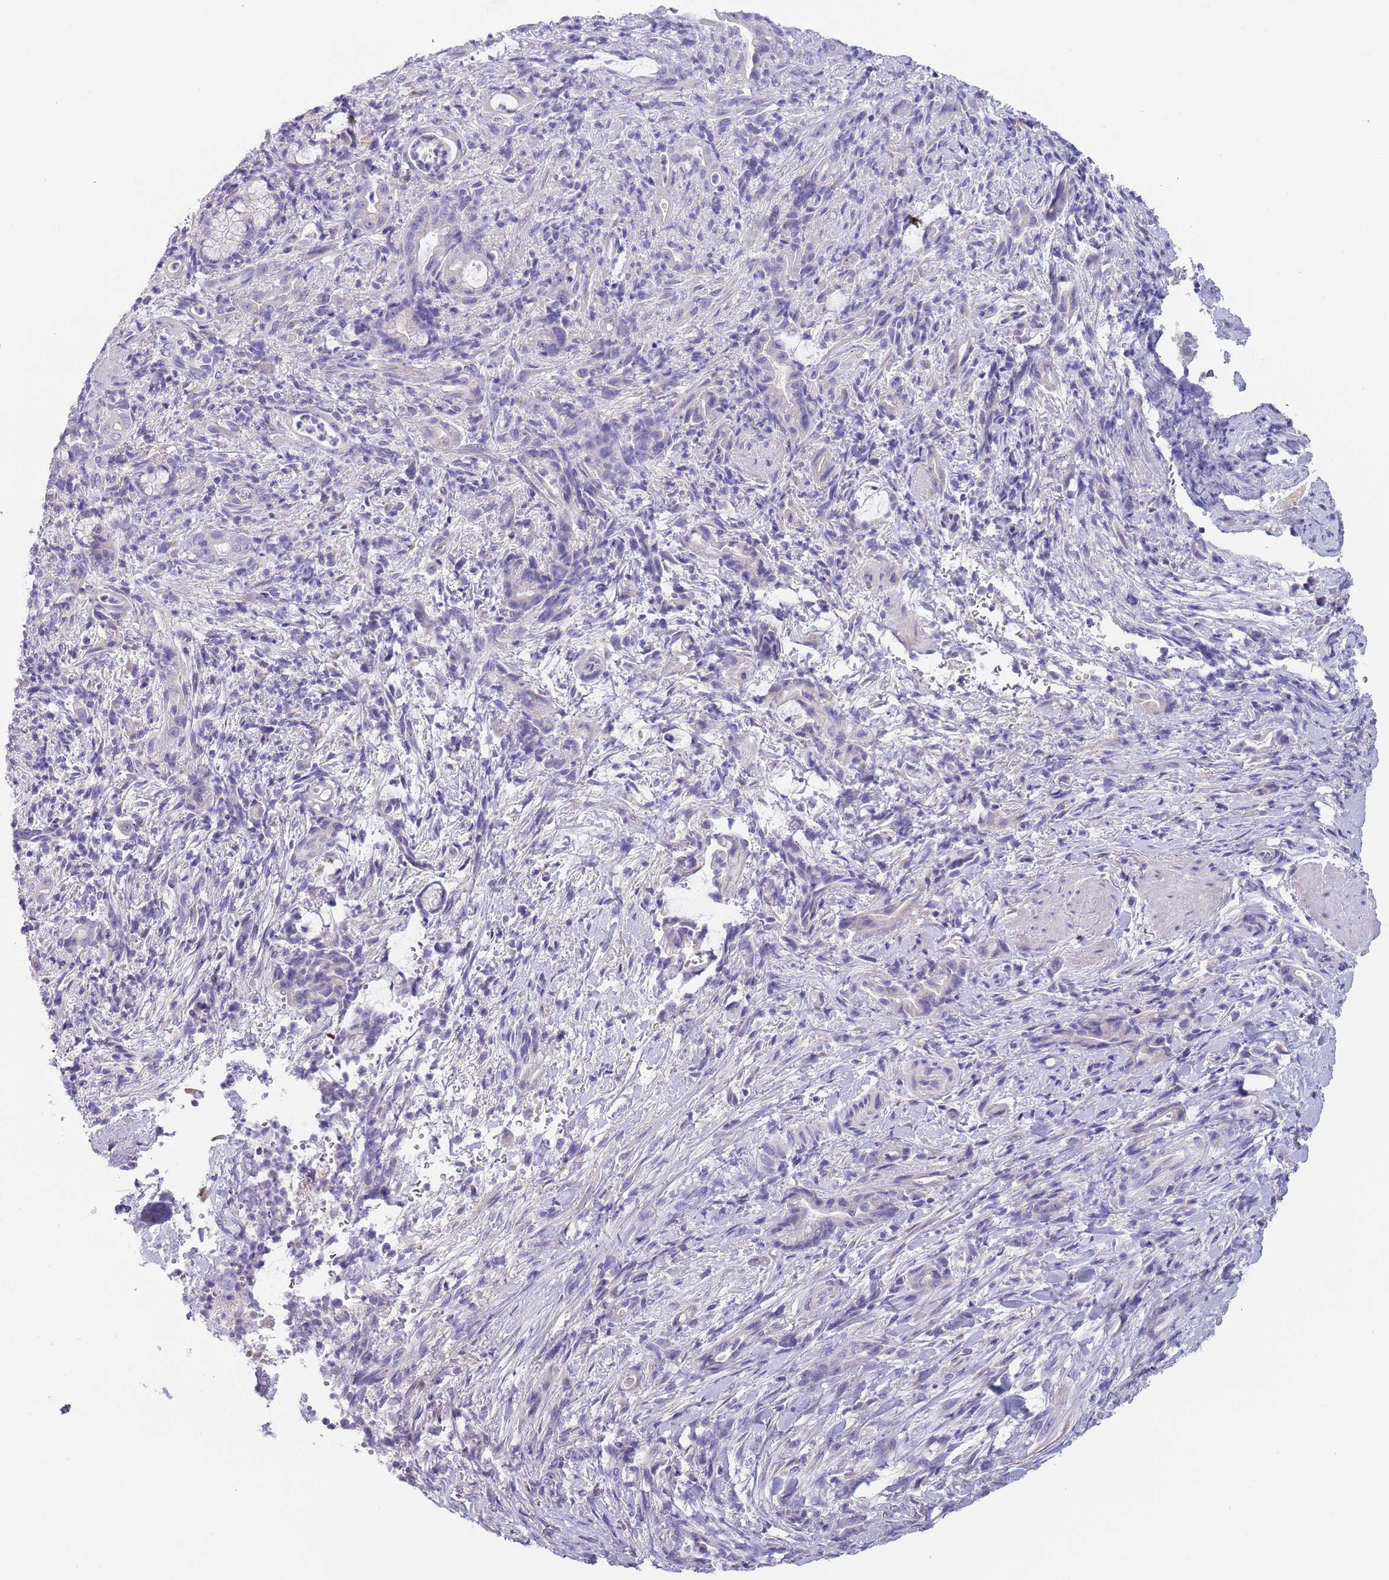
{"staining": {"intensity": "negative", "quantity": "none", "location": "none"}, "tissue": "pancreatic cancer", "cell_type": "Tumor cells", "image_type": "cancer", "snomed": [{"axis": "morphology", "description": "Normal tissue, NOS"}, {"axis": "morphology", "description": "Adenocarcinoma, NOS"}, {"axis": "topography", "description": "Pancreas"}], "caption": "A high-resolution micrograph shows immunohistochemistry staining of pancreatic cancer, which displays no significant expression in tumor cells.", "gene": "MAN1C1", "patient": {"sex": "female", "age": 55}}